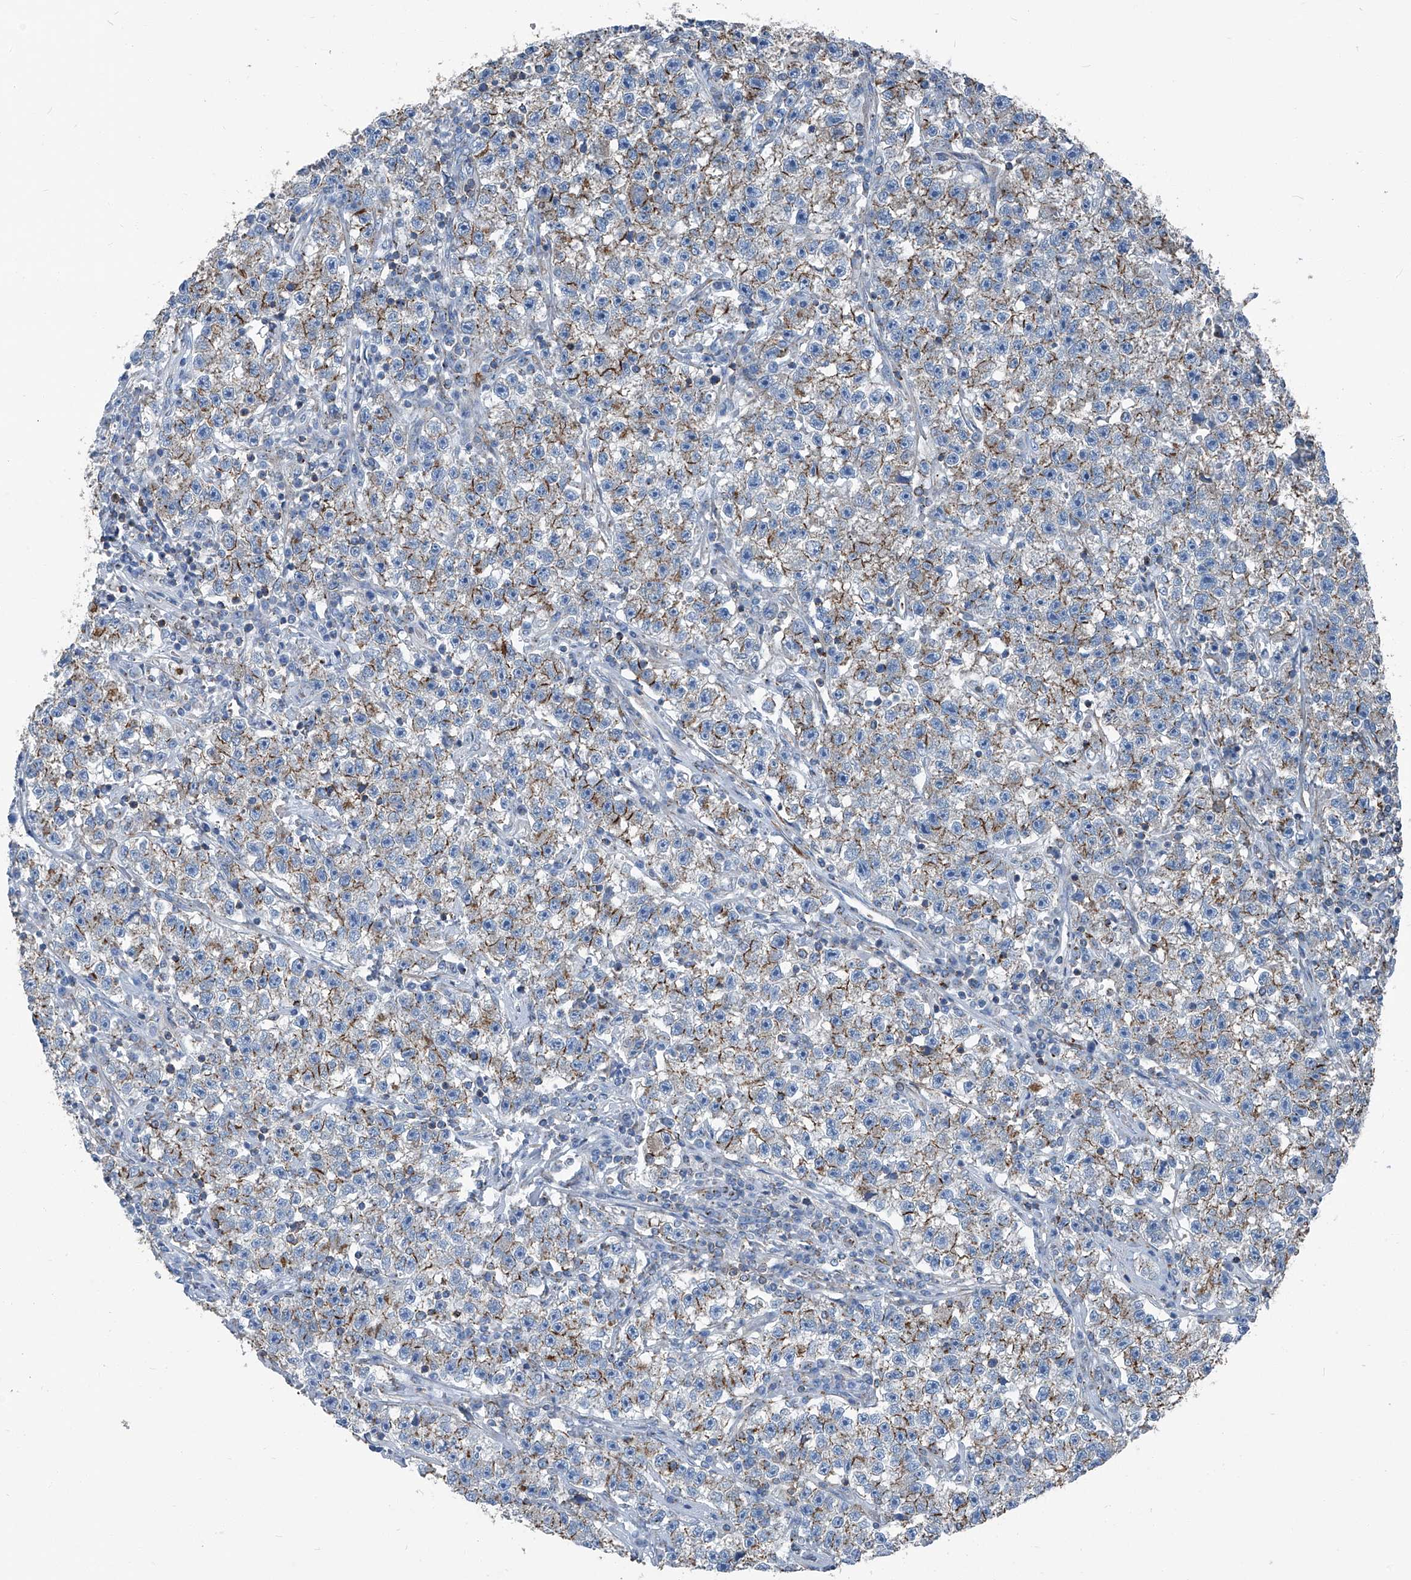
{"staining": {"intensity": "moderate", "quantity": "25%-75%", "location": "cytoplasmic/membranous"}, "tissue": "testis cancer", "cell_type": "Tumor cells", "image_type": "cancer", "snomed": [{"axis": "morphology", "description": "Seminoma, NOS"}, {"axis": "topography", "description": "Testis"}], "caption": "Protein expression analysis of human seminoma (testis) reveals moderate cytoplasmic/membranous expression in approximately 25%-75% of tumor cells. (Stains: DAB (3,3'-diaminobenzidine) in brown, nuclei in blue, Microscopy: brightfield microscopy at high magnification).", "gene": "SEPTIN7", "patient": {"sex": "male", "age": 22}}